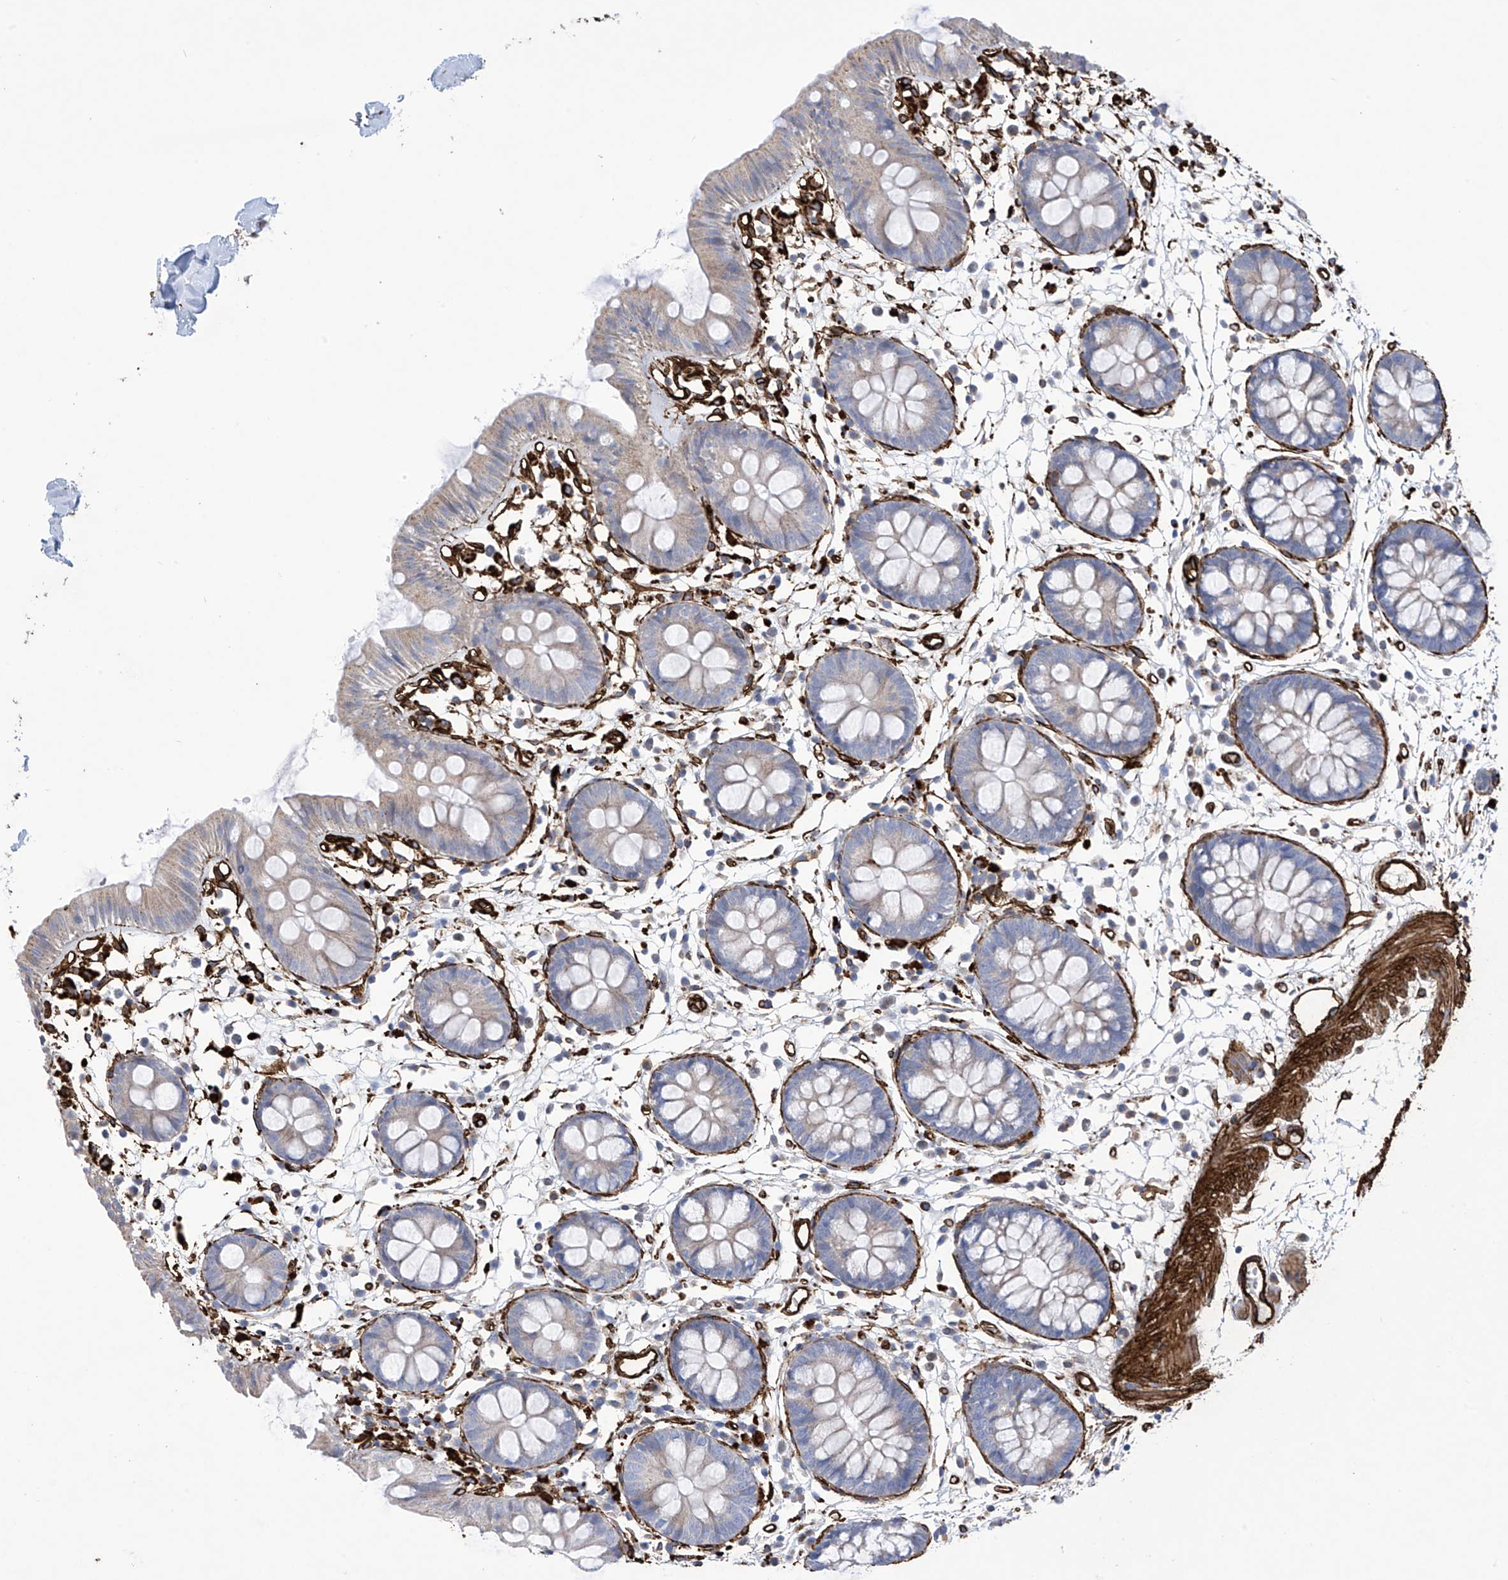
{"staining": {"intensity": "strong", "quantity": ">75%", "location": "cytoplasmic/membranous"}, "tissue": "colon", "cell_type": "Endothelial cells", "image_type": "normal", "snomed": [{"axis": "morphology", "description": "Normal tissue, NOS"}, {"axis": "topography", "description": "Colon"}], "caption": "A high amount of strong cytoplasmic/membranous positivity is present in approximately >75% of endothelial cells in unremarkable colon. (IHC, brightfield microscopy, high magnification).", "gene": "UBTD1", "patient": {"sex": "male", "age": 56}}